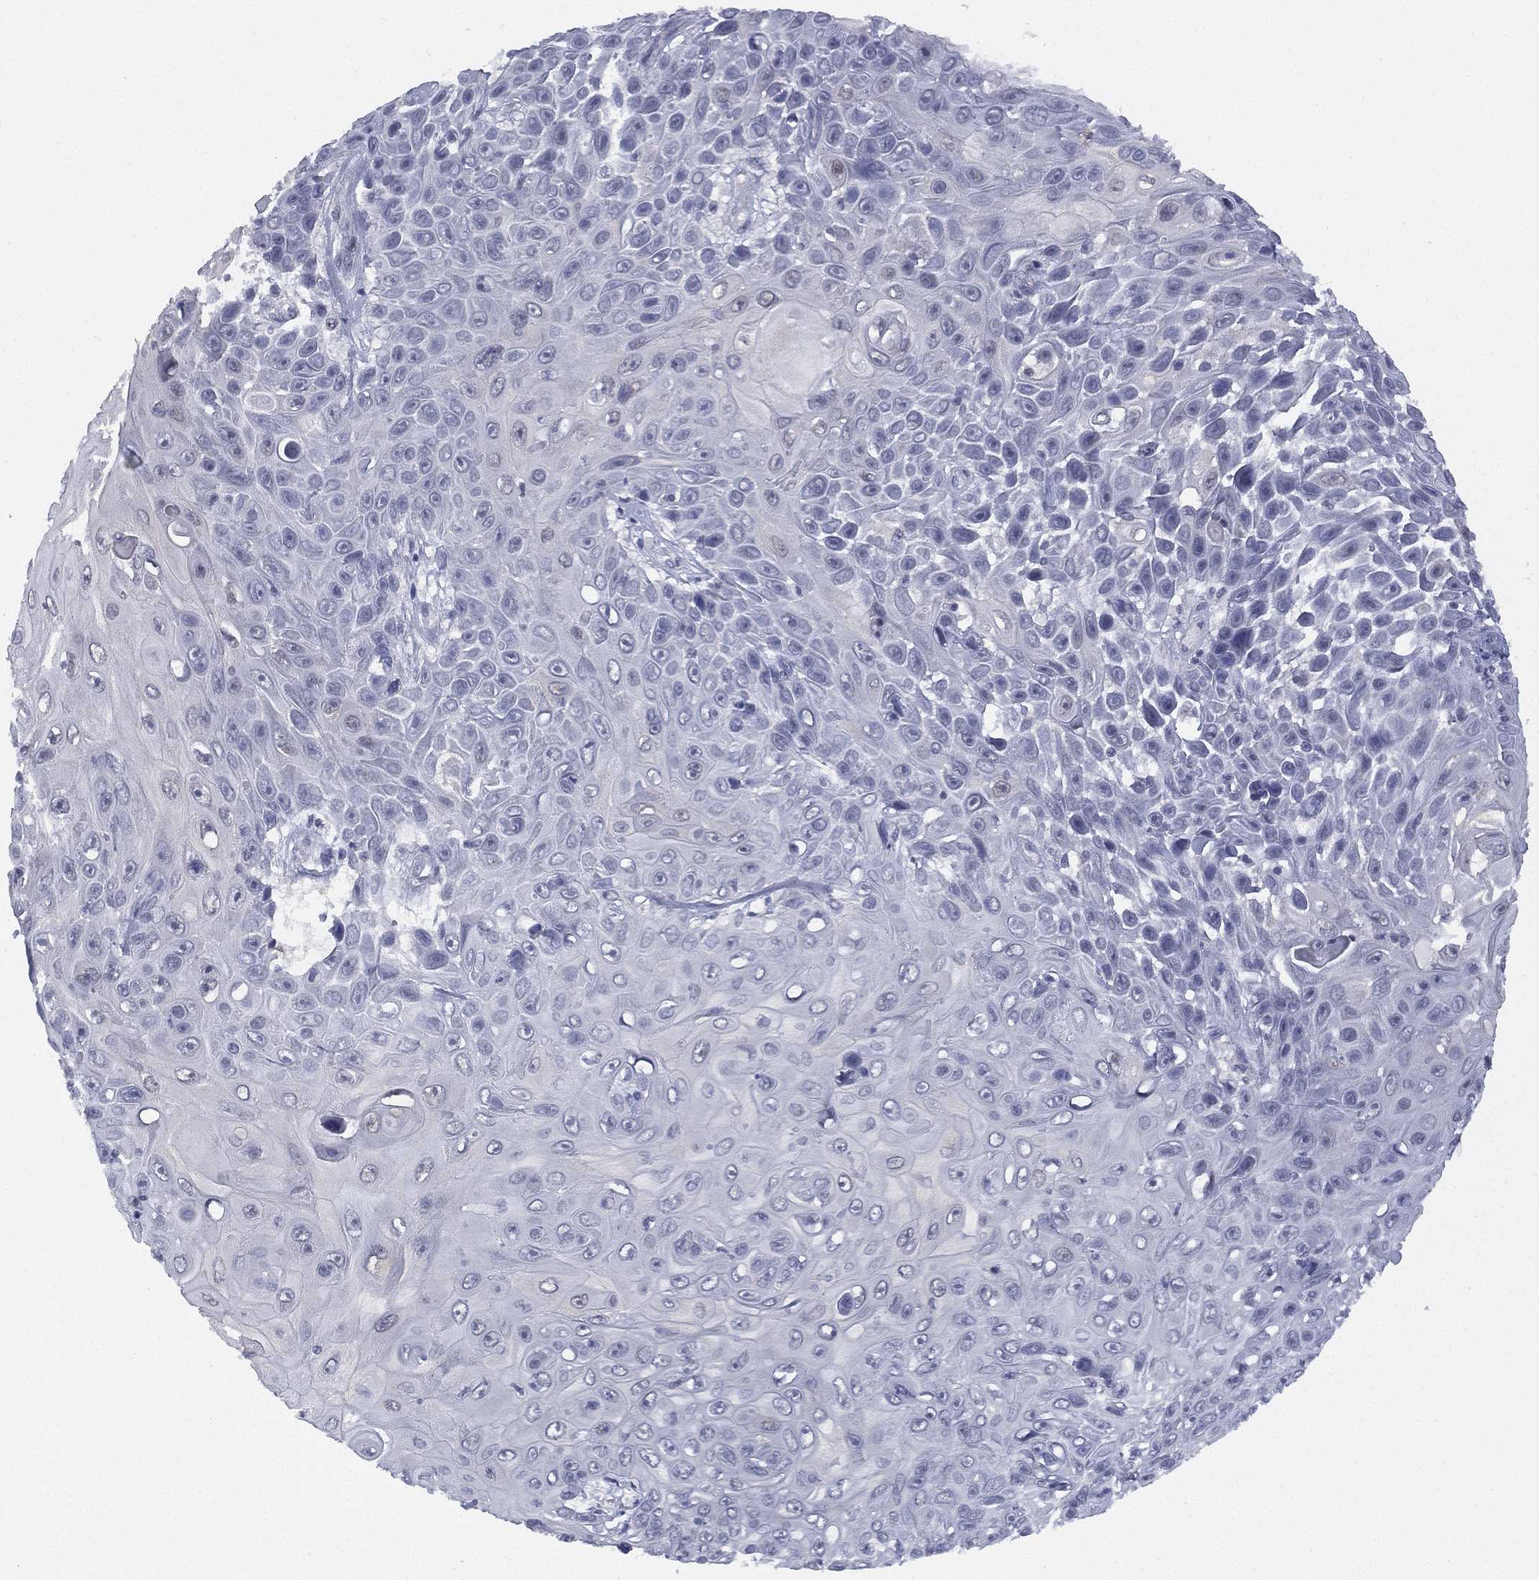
{"staining": {"intensity": "negative", "quantity": "none", "location": "none"}, "tissue": "skin cancer", "cell_type": "Tumor cells", "image_type": "cancer", "snomed": [{"axis": "morphology", "description": "Squamous cell carcinoma, NOS"}, {"axis": "topography", "description": "Skin"}], "caption": "DAB immunohistochemical staining of human skin cancer displays no significant expression in tumor cells. Nuclei are stained in blue.", "gene": "ZNF711", "patient": {"sex": "male", "age": 82}}